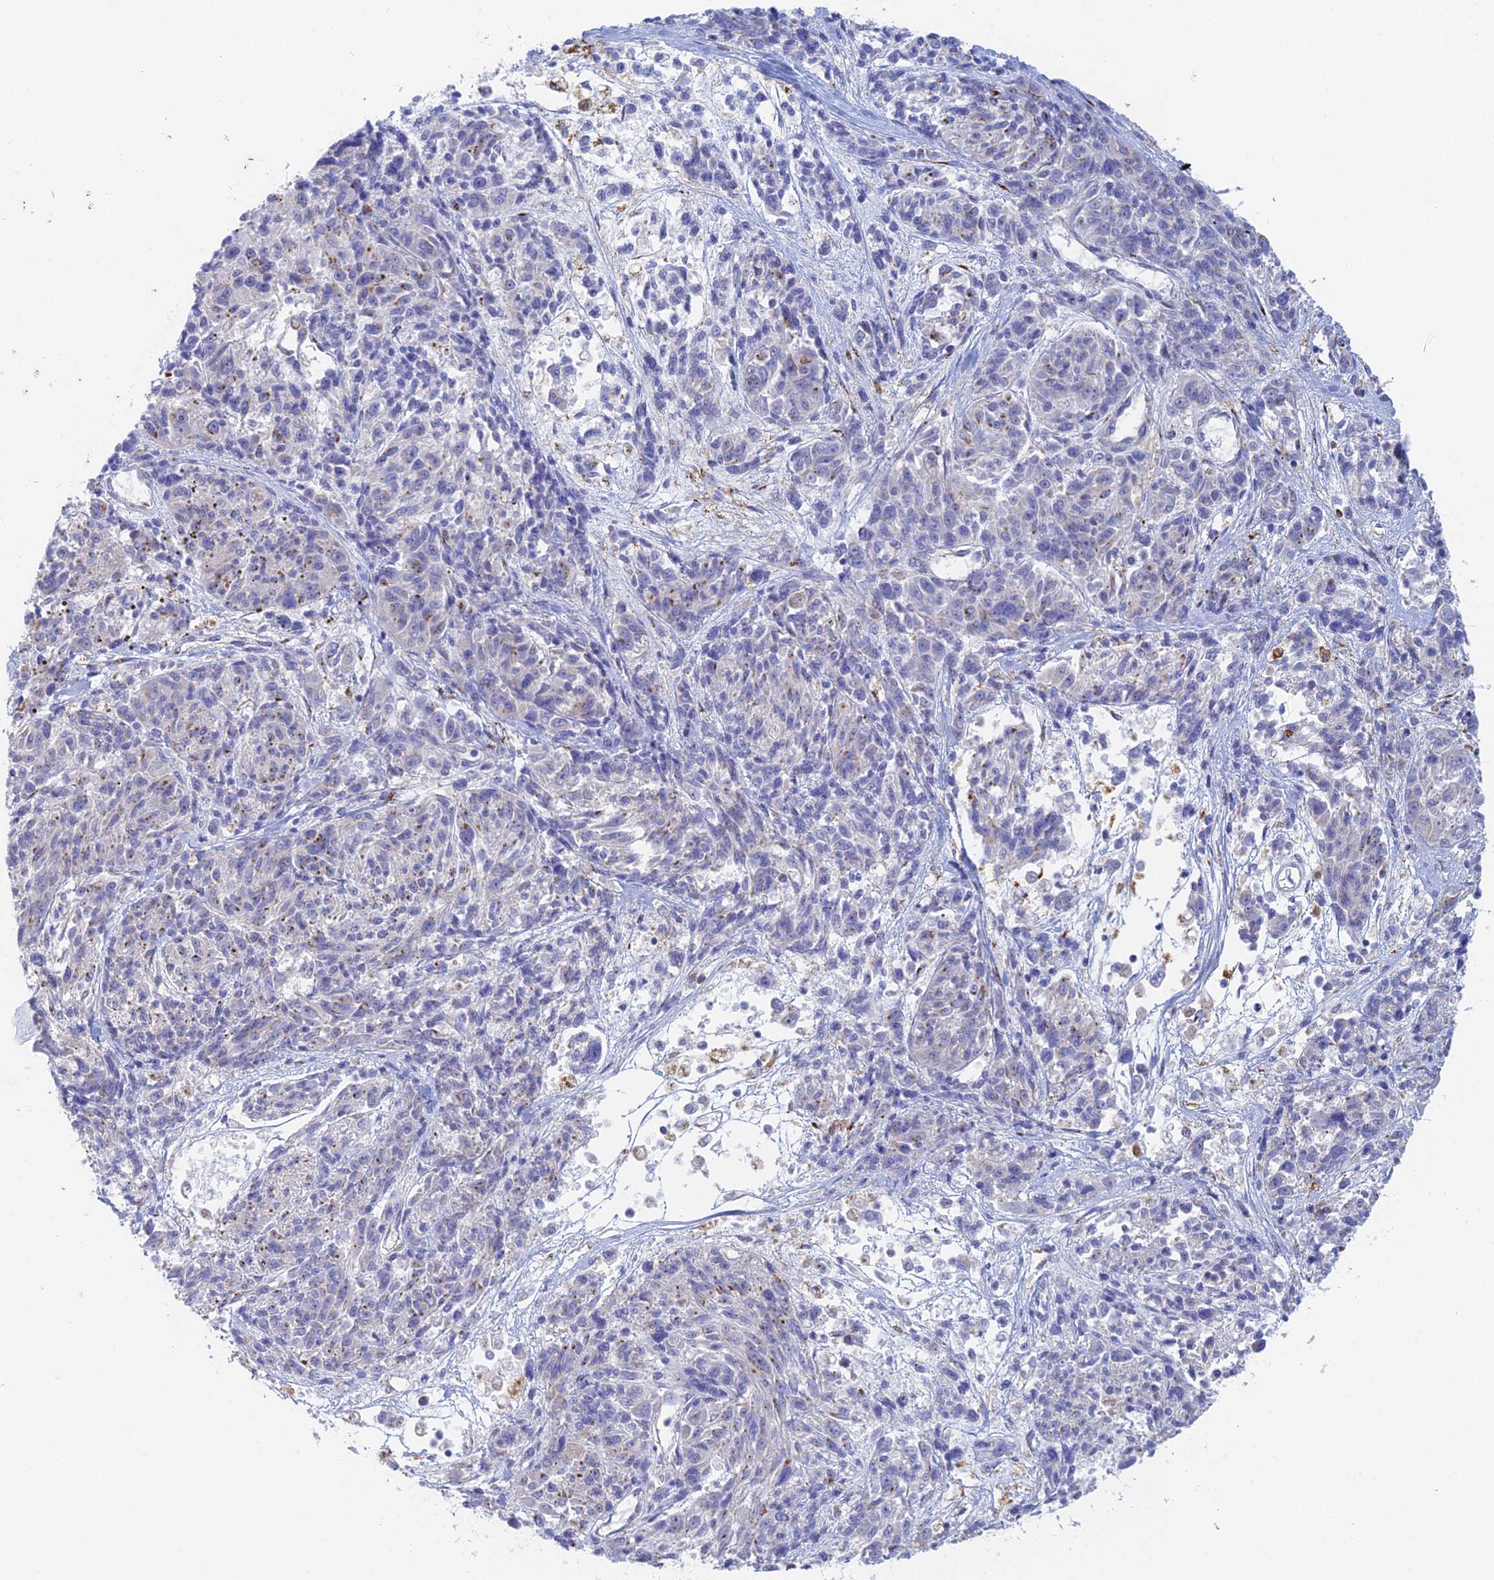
{"staining": {"intensity": "moderate", "quantity": "<25%", "location": "cytoplasmic/membranous"}, "tissue": "melanoma", "cell_type": "Tumor cells", "image_type": "cancer", "snomed": [{"axis": "morphology", "description": "Malignant melanoma, NOS"}, {"axis": "topography", "description": "Skin"}], "caption": "Malignant melanoma stained for a protein exhibits moderate cytoplasmic/membranous positivity in tumor cells. The protein of interest is stained brown, and the nuclei are stained in blue (DAB (3,3'-diaminobenzidine) IHC with brightfield microscopy, high magnification).", "gene": "SLC24A3", "patient": {"sex": "male", "age": 53}}